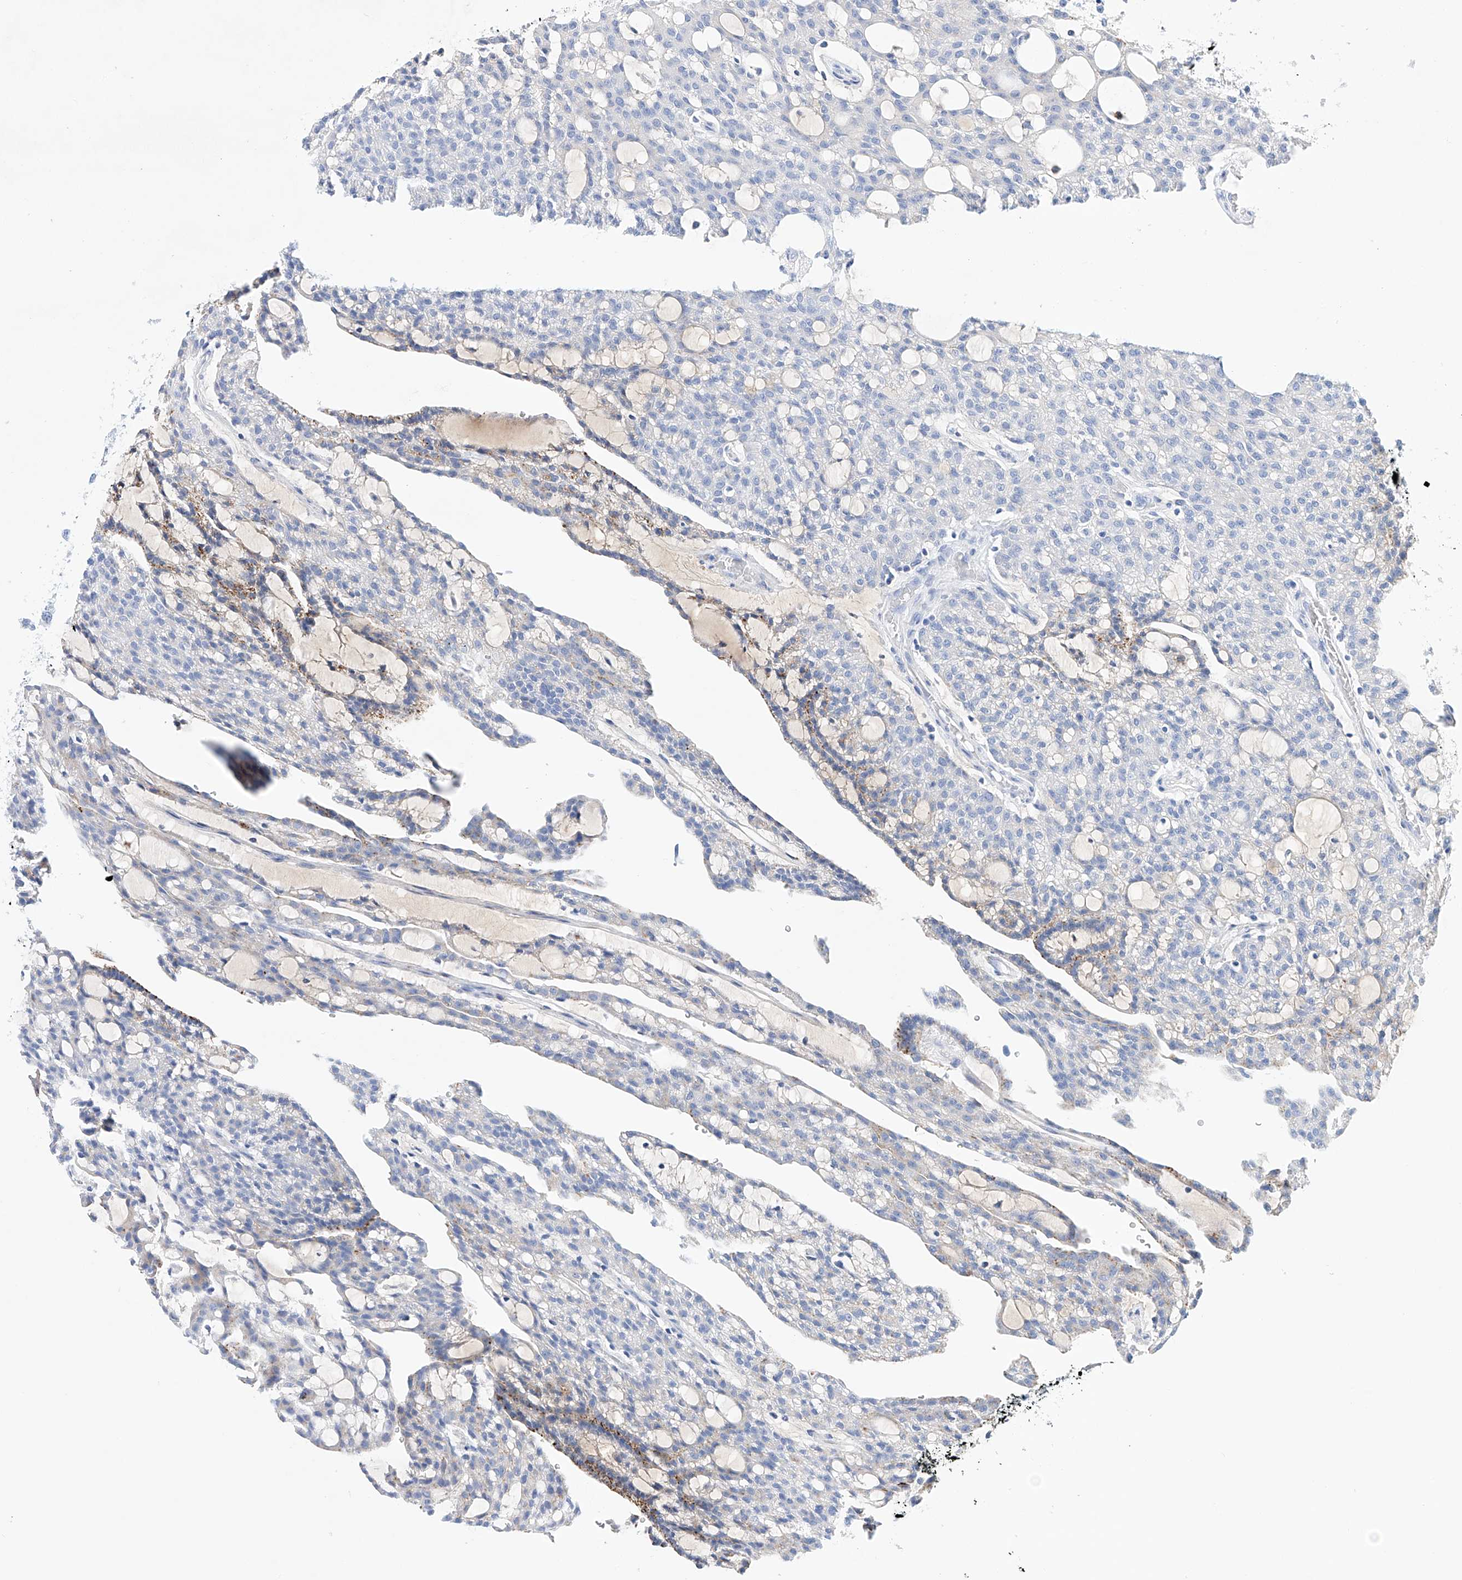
{"staining": {"intensity": "negative", "quantity": "none", "location": "none"}, "tissue": "renal cancer", "cell_type": "Tumor cells", "image_type": "cancer", "snomed": [{"axis": "morphology", "description": "Adenocarcinoma, NOS"}, {"axis": "topography", "description": "Kidney"}], "caption": "Renal cancer (adenocarcinoma) was stained to show a protein in brown. There is no significant positivity in tumor cells. Brightfield microscopy of IHC stained with DAB (brown) and hematoxylin (blue), captured at high magnification.", "gene": "LURAP1", "patient": {"sex": "male", "age": 63}}